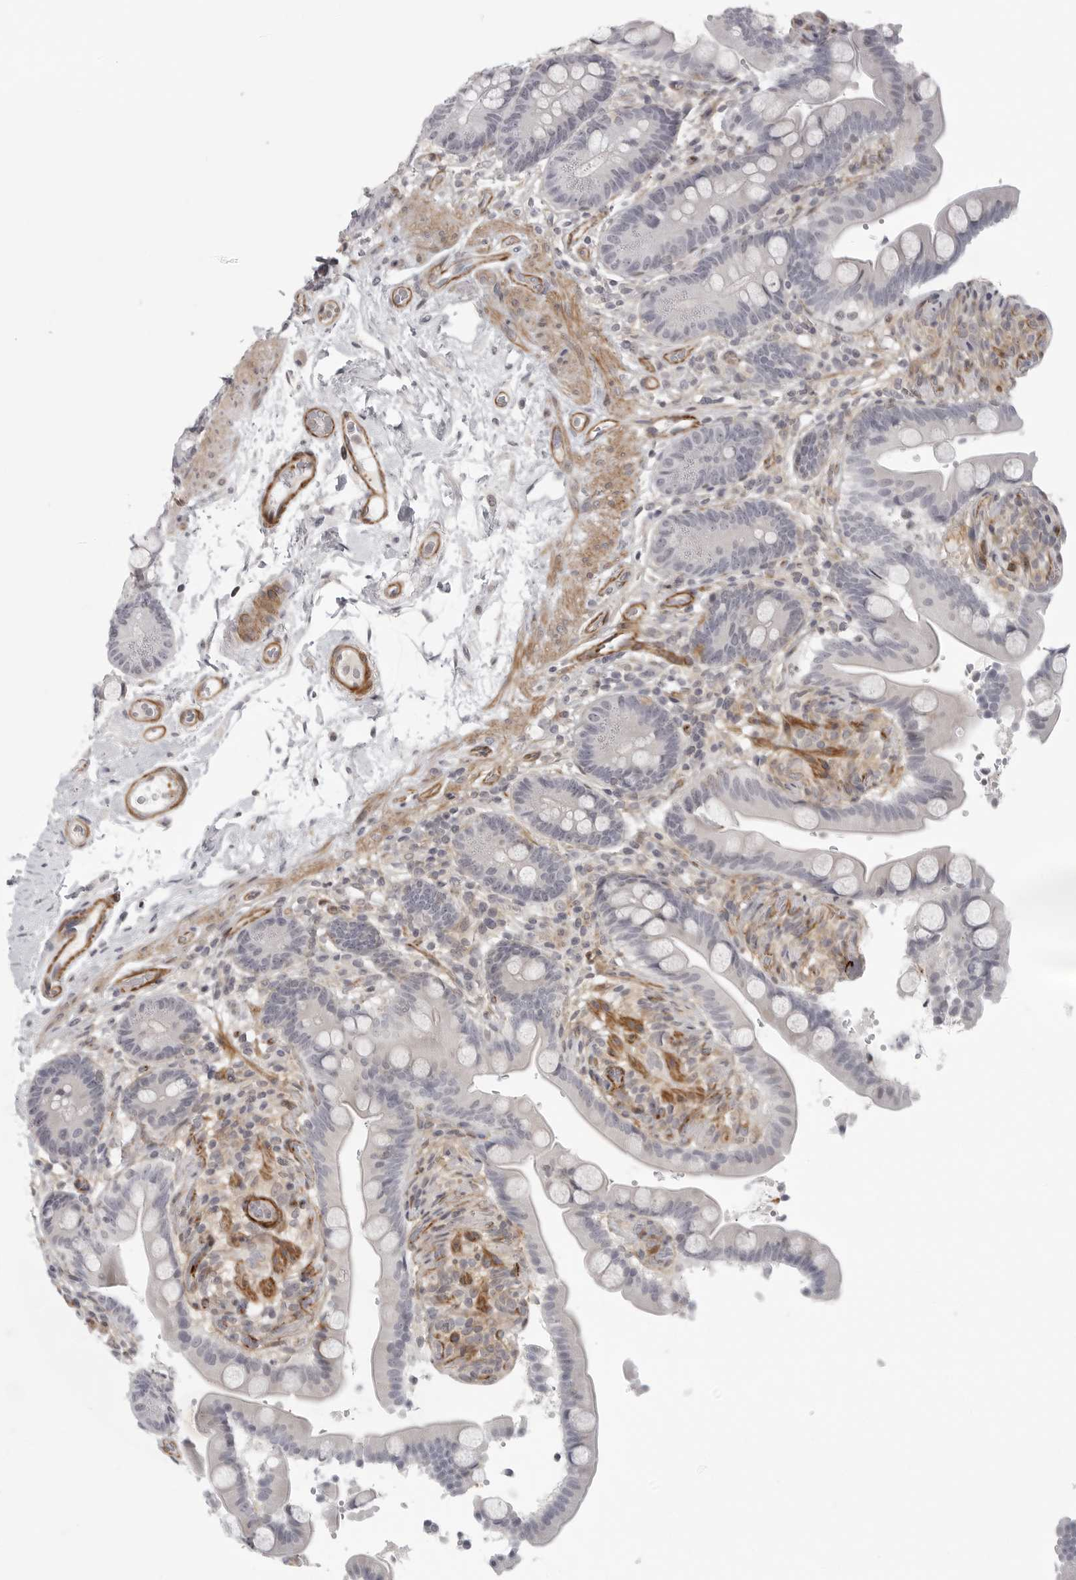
{"staining": {"intensity": "moderate", "quantity": ">75%", "location": "cytoplasmic/membranous"}, "tissue": "colon", "cell_type": "Endothelial cells", "image_type": "normal", "snomed": [{"axis": "morphology", "description": "Normal tissue, NOS"}, {"axis": "topography", "description": "Smooth muscle"}, {"axis": "topography", "description": "Colon"}], "caption": "Immunohistochemistry (IHC) (DAB) staining of normal human colon shows moderate cytoplasmic/membranous protein expression in approximately >75% of endothelial cells.", "gene": "TUT4", "patient": {"sex": "male", "age": 73}}